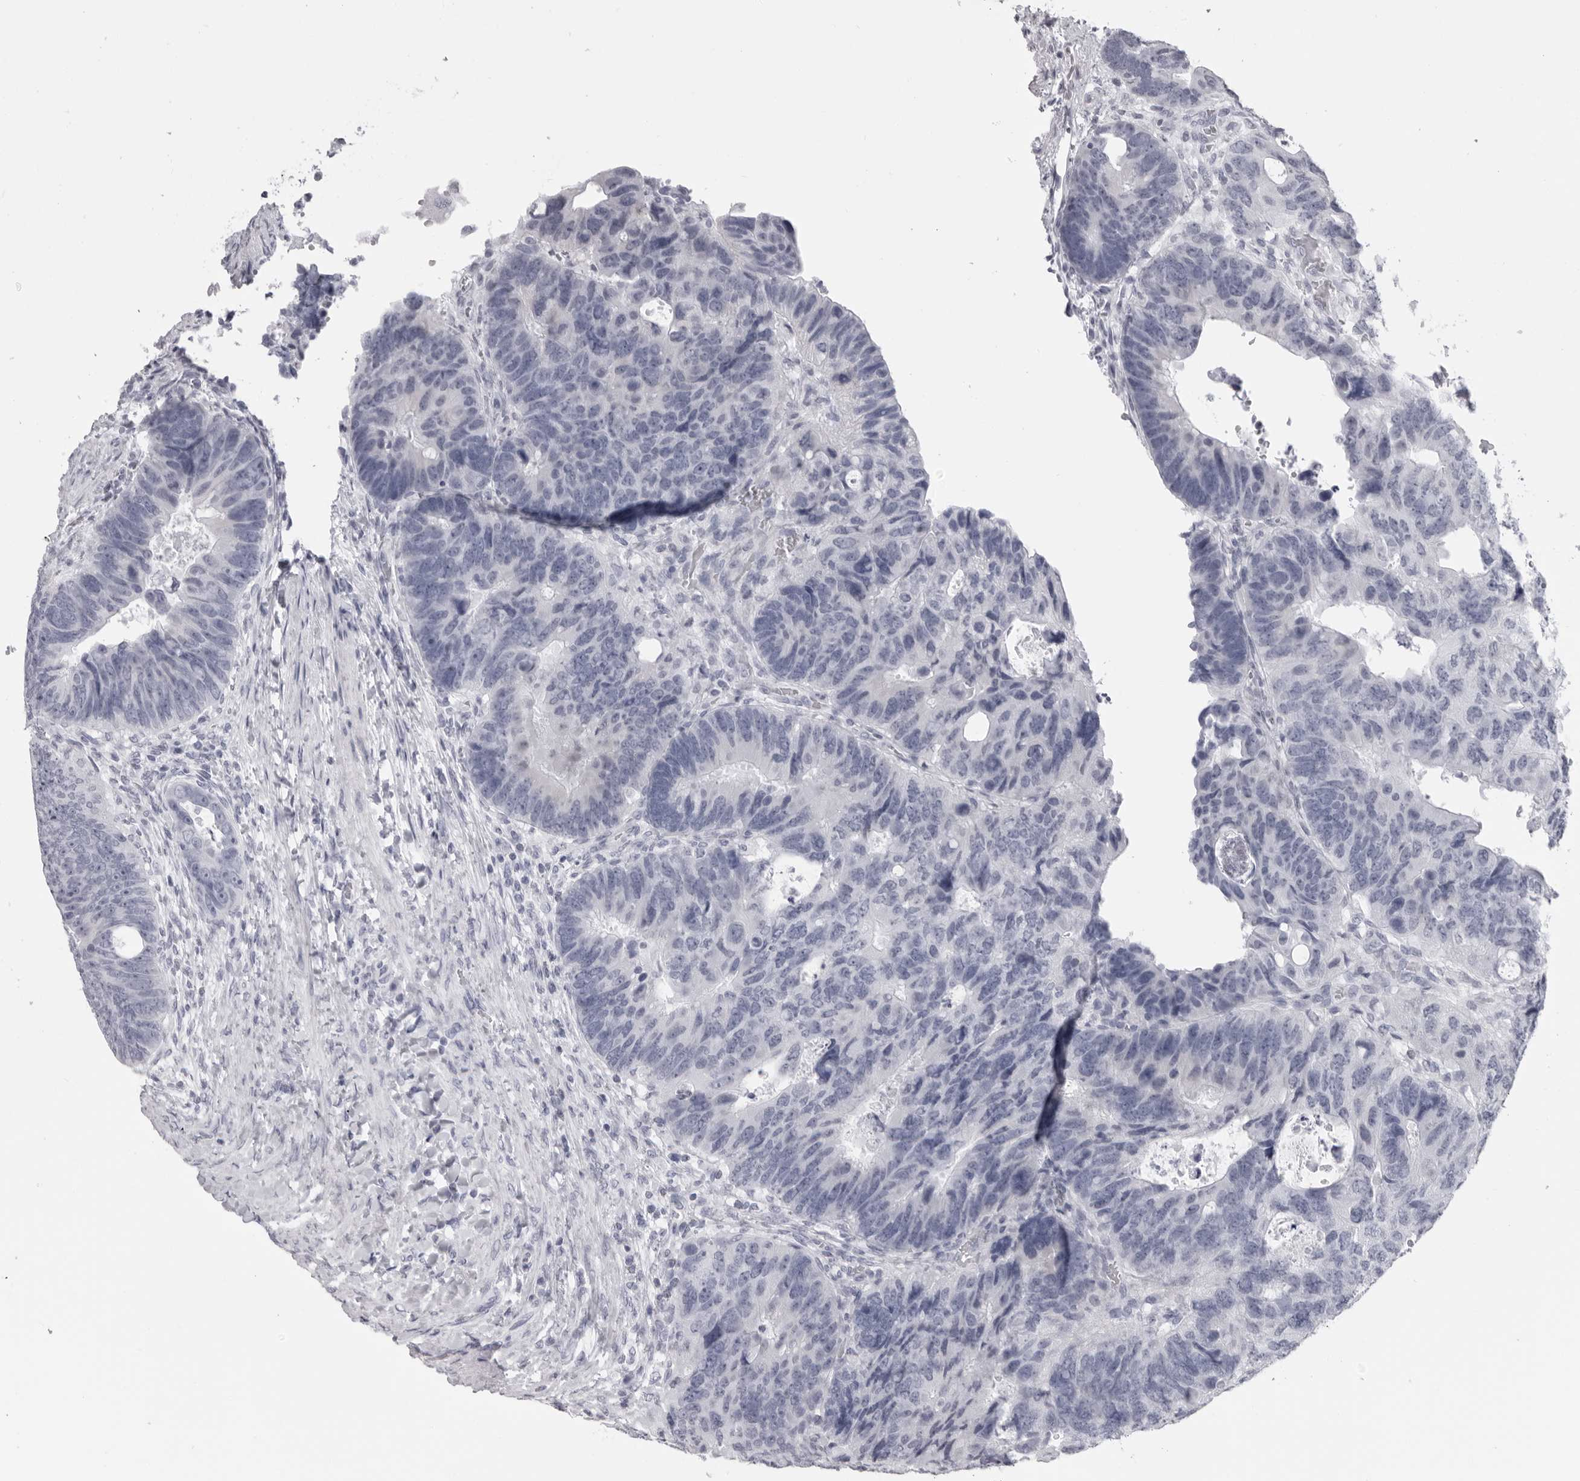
{"staining": {"intensity": "negative", "quantity": "none", "location": "none"}, "tissue": "colorectal cancer", "cell_type": "Tumor cells", "image_type": "cancer", "snomed": [{"axis": "morphology", "description": "Adenocarcinoma, NOS"}, {"axis": "topography", "description": "Rectum"}], "caption": "Immunohistochemical staining of human adenocarcinoma (colorectal) demonstrates no significant staining in tumor cells.", "gene": "DNALI1", "patient": {"sex": "male", "age": 59}}